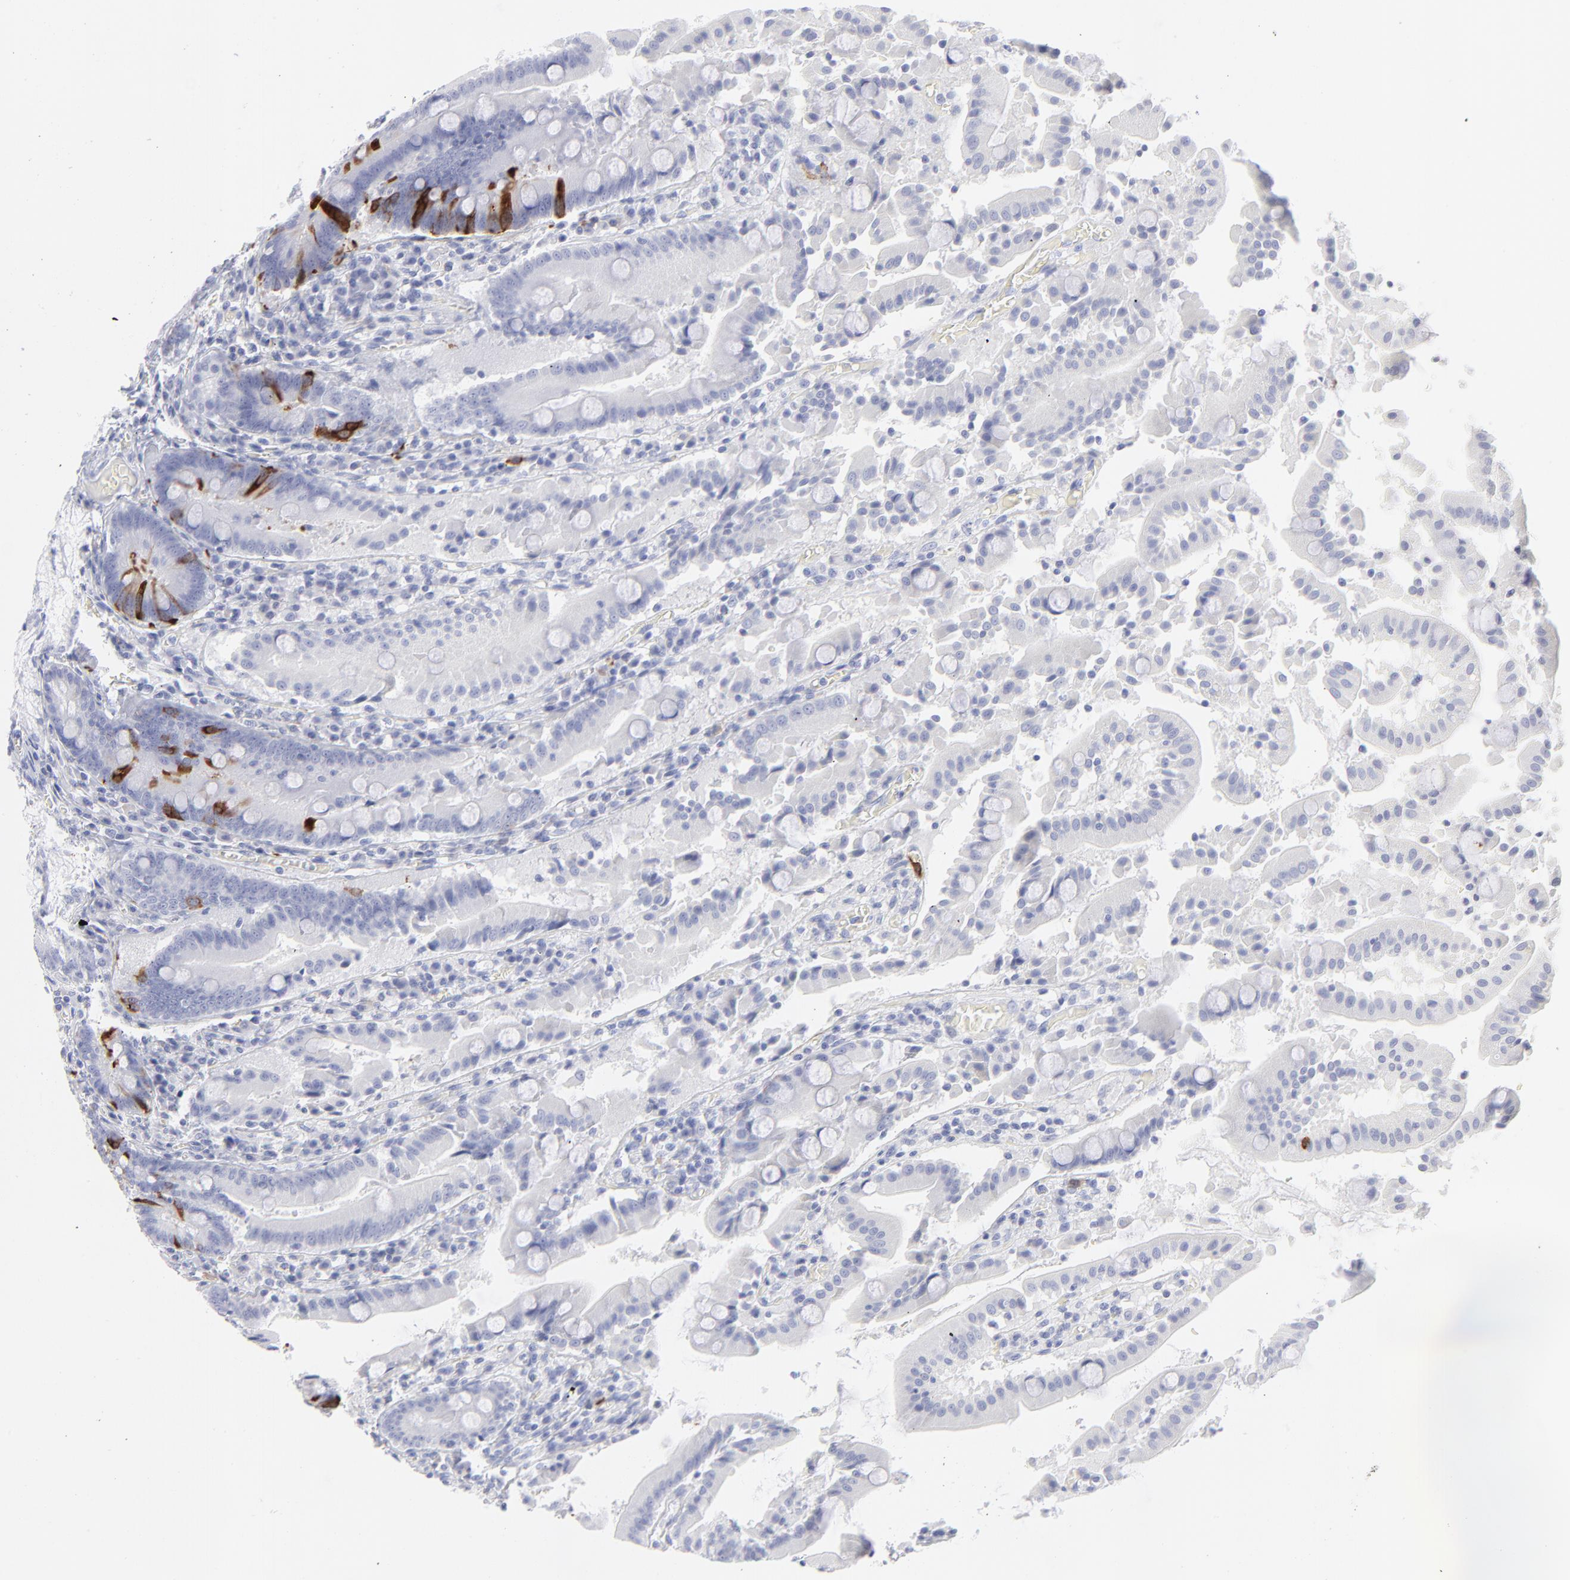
{"staining": {"intensity": "strong", "quantity": "<25%", "location": "cytoplasmic/membranous"}, "tissue": "stomach", "cell_type": "Glandular cells", "image_type": "normal", "snomed": [{"axis": "morphology", "description": "Normal tissue, NOS"}, {"axis": "topography", "description": "Stomach, lower"}], "caption": "A brown stain shows strong cytoplasmic/membranous positivity of a protein in glandular cells of benign human stomach.", "gene": "CCNB1", "patient": {"sex": "male", "age": 56}}